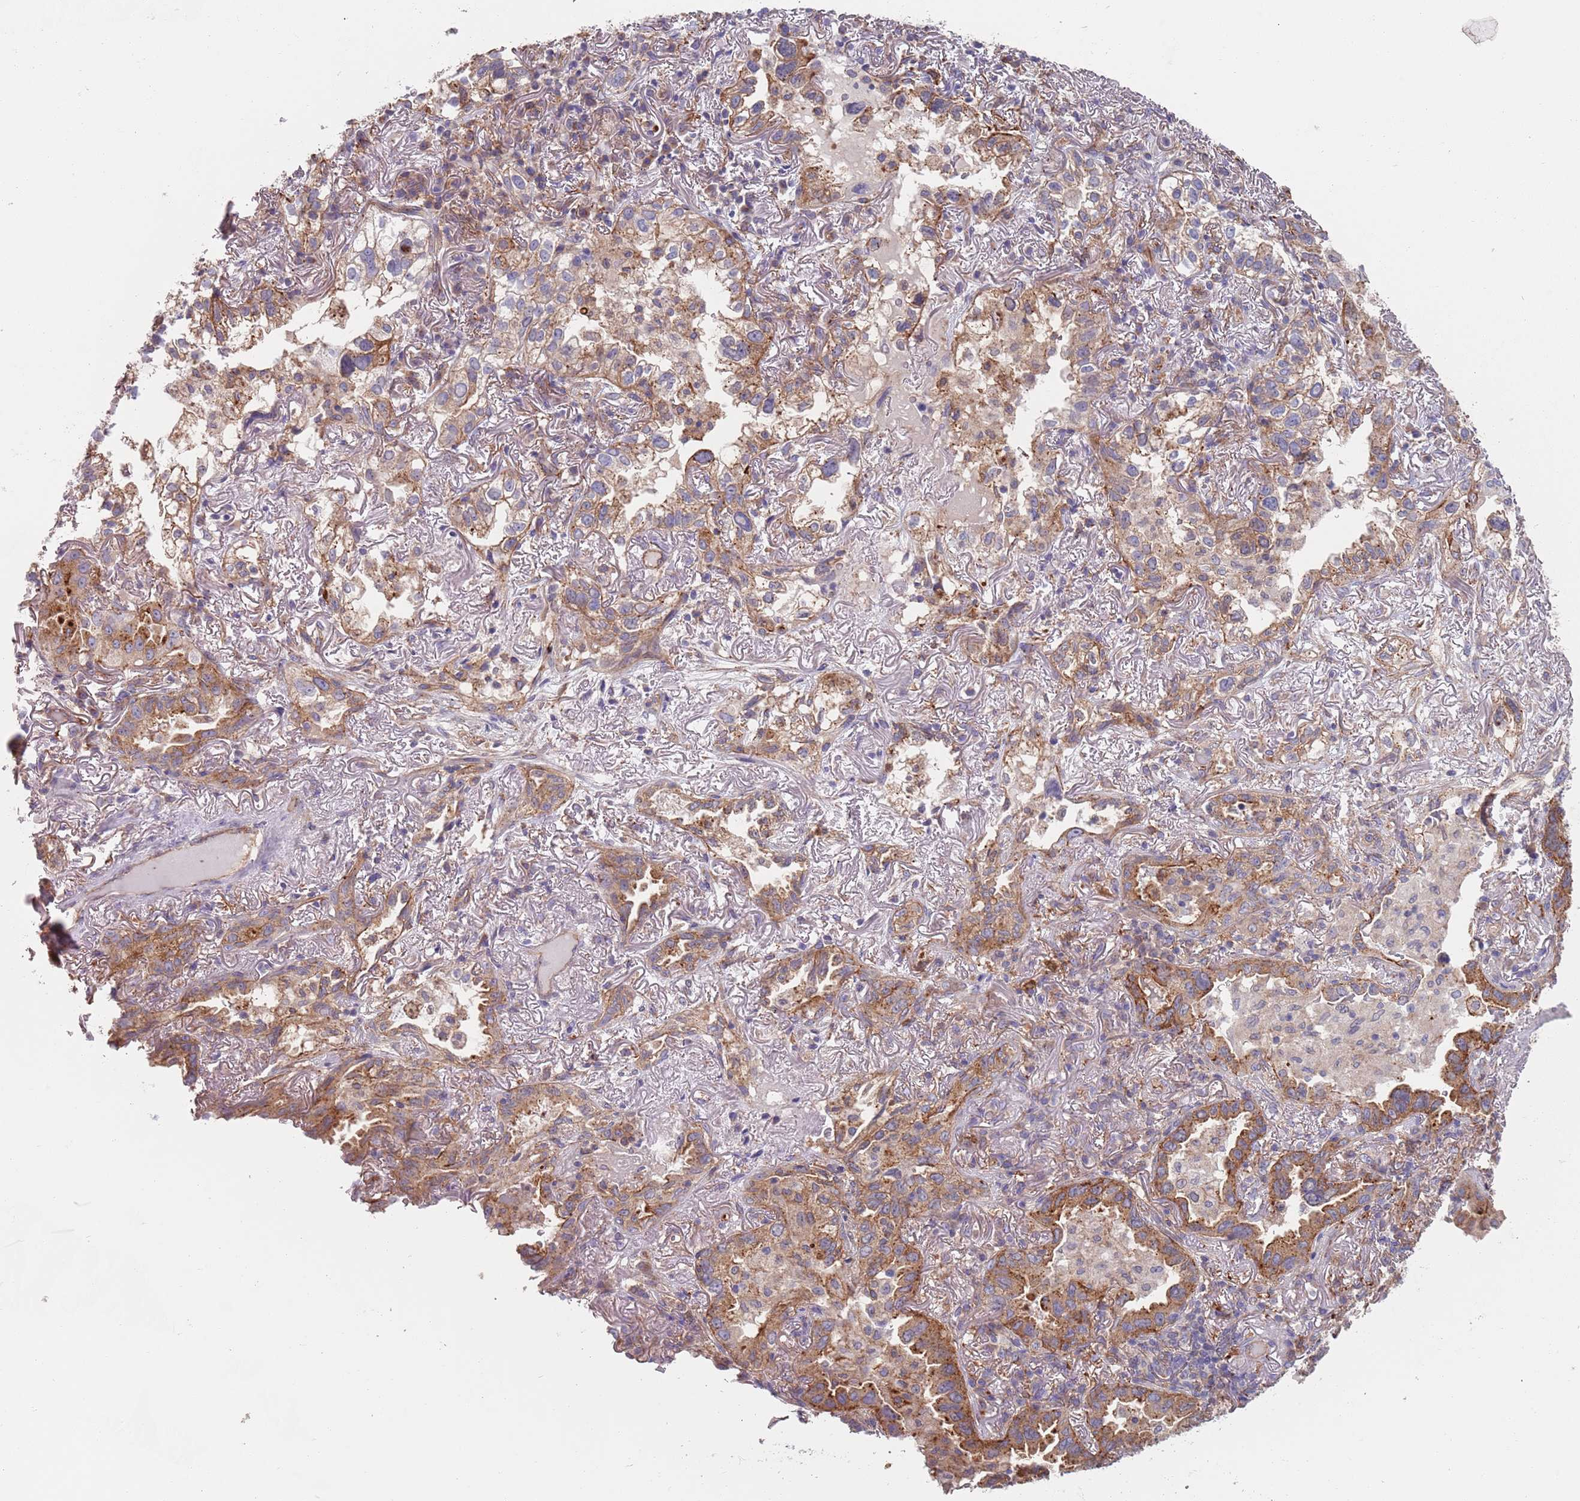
{"staining": {"intensity": "moderate", "quantity": ">75%", "location": "cytoplasmic/membranous"}, "tissue": "lung cancer", "cell_type": "Tumor cells", "image_type": "cancer", "snomed": [{"axis": "morphology", "description": "Adenocarcinoma, NOS"}, {"axis": "topography", "description": "Lung"}], "caption": "Immunohistochemistry (IHC) image of neoplastic tissue: lung adenocarcinoma stained using IHC displays medium levels of moderate protein expression localized specifically in the cytoplasmic/membranous of tumor cells, appearing as a cytoplasmic/membranous brown color.", "gene": "APPL2", "patient": {"sex": "female", "age": 69}}